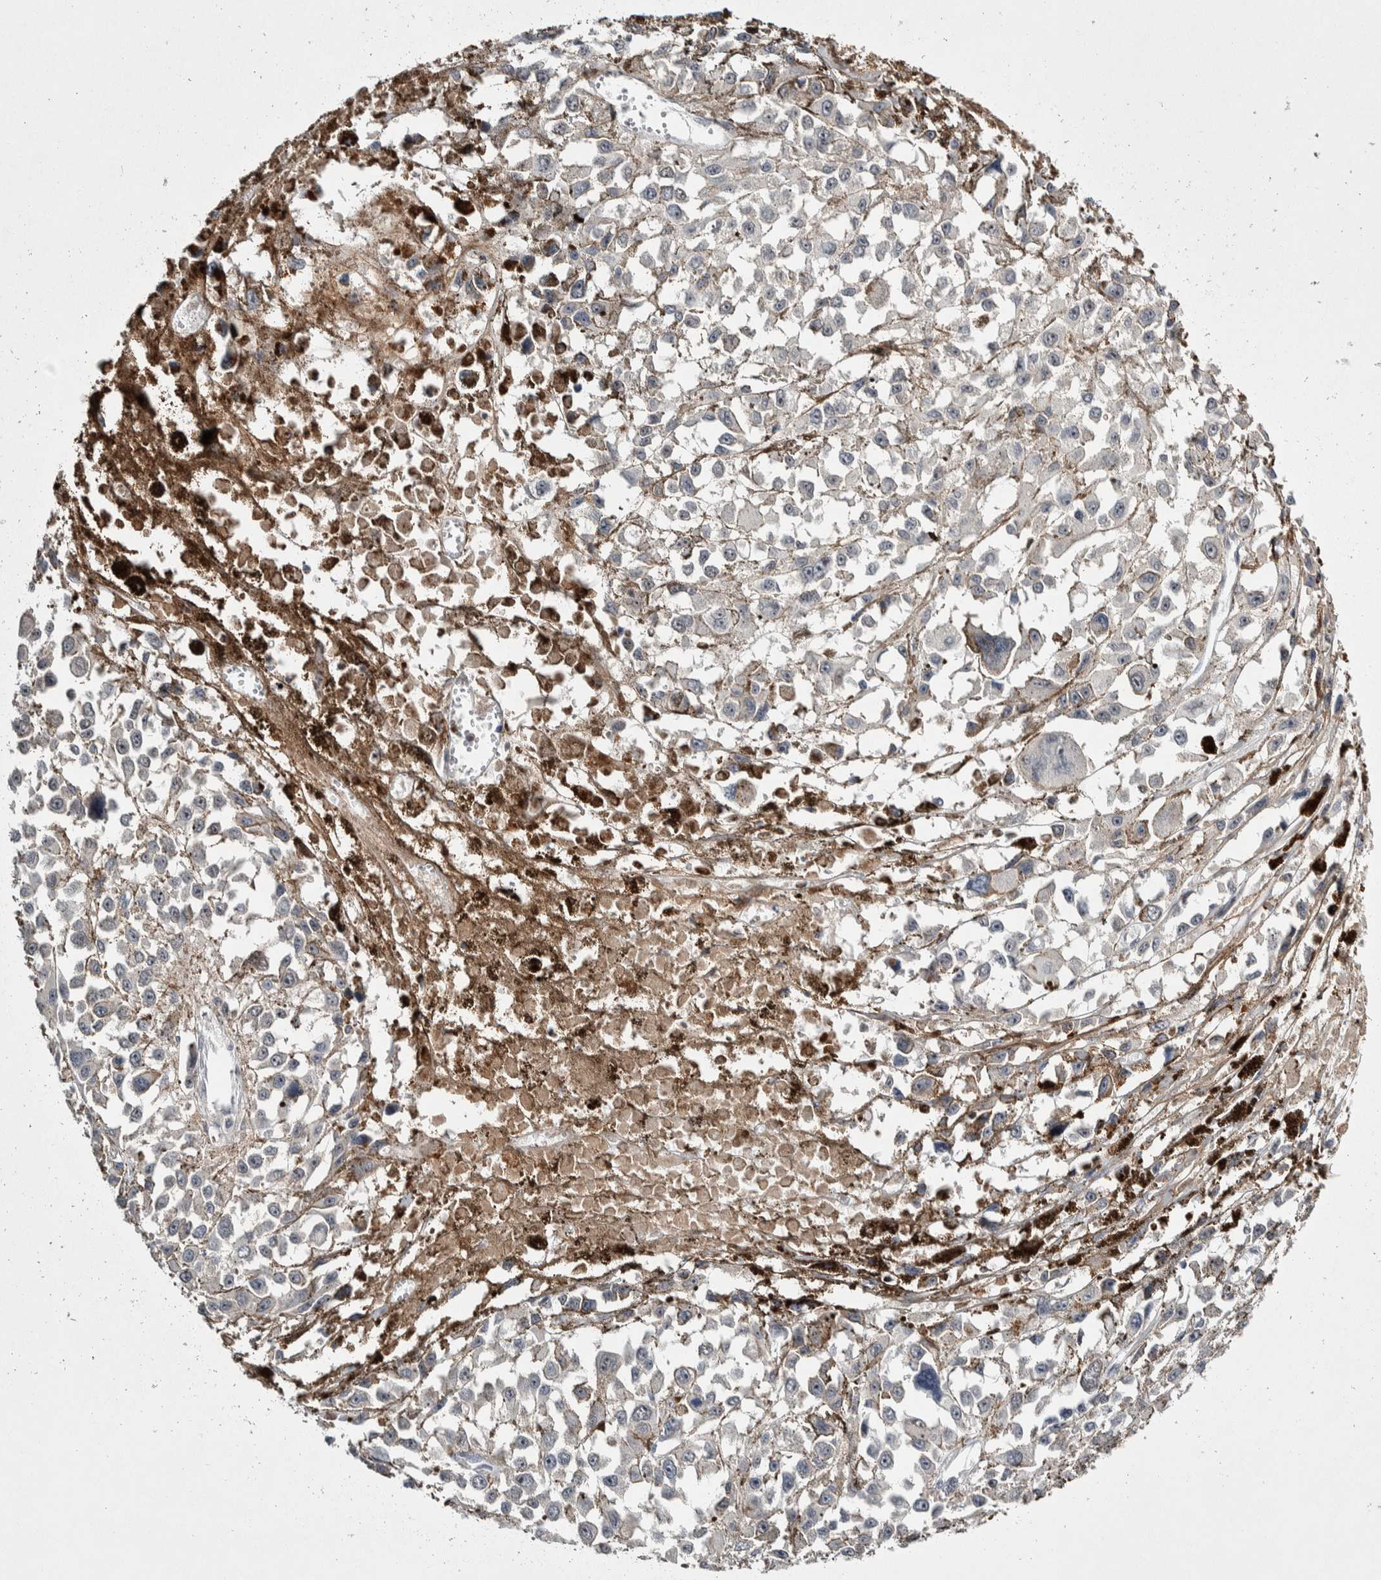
{"staining": {"intensity": "negative", "quantity": "none", "location": "none"}, "tissue": "melanoma", "cell_type": "Tumor cells", "image_type": "cancer", "snomed": [{"axis": "morphology", "description": "Malignant melanoma, Metastatic site"}, {"axis": "topography", "description": "Lymph node"}], "caption": "Tumor cells show no significant protein expression in malignant melanoma (metastatic site).", "gene": "ASPN", "patient": {"sex": "male", "age": 59}}